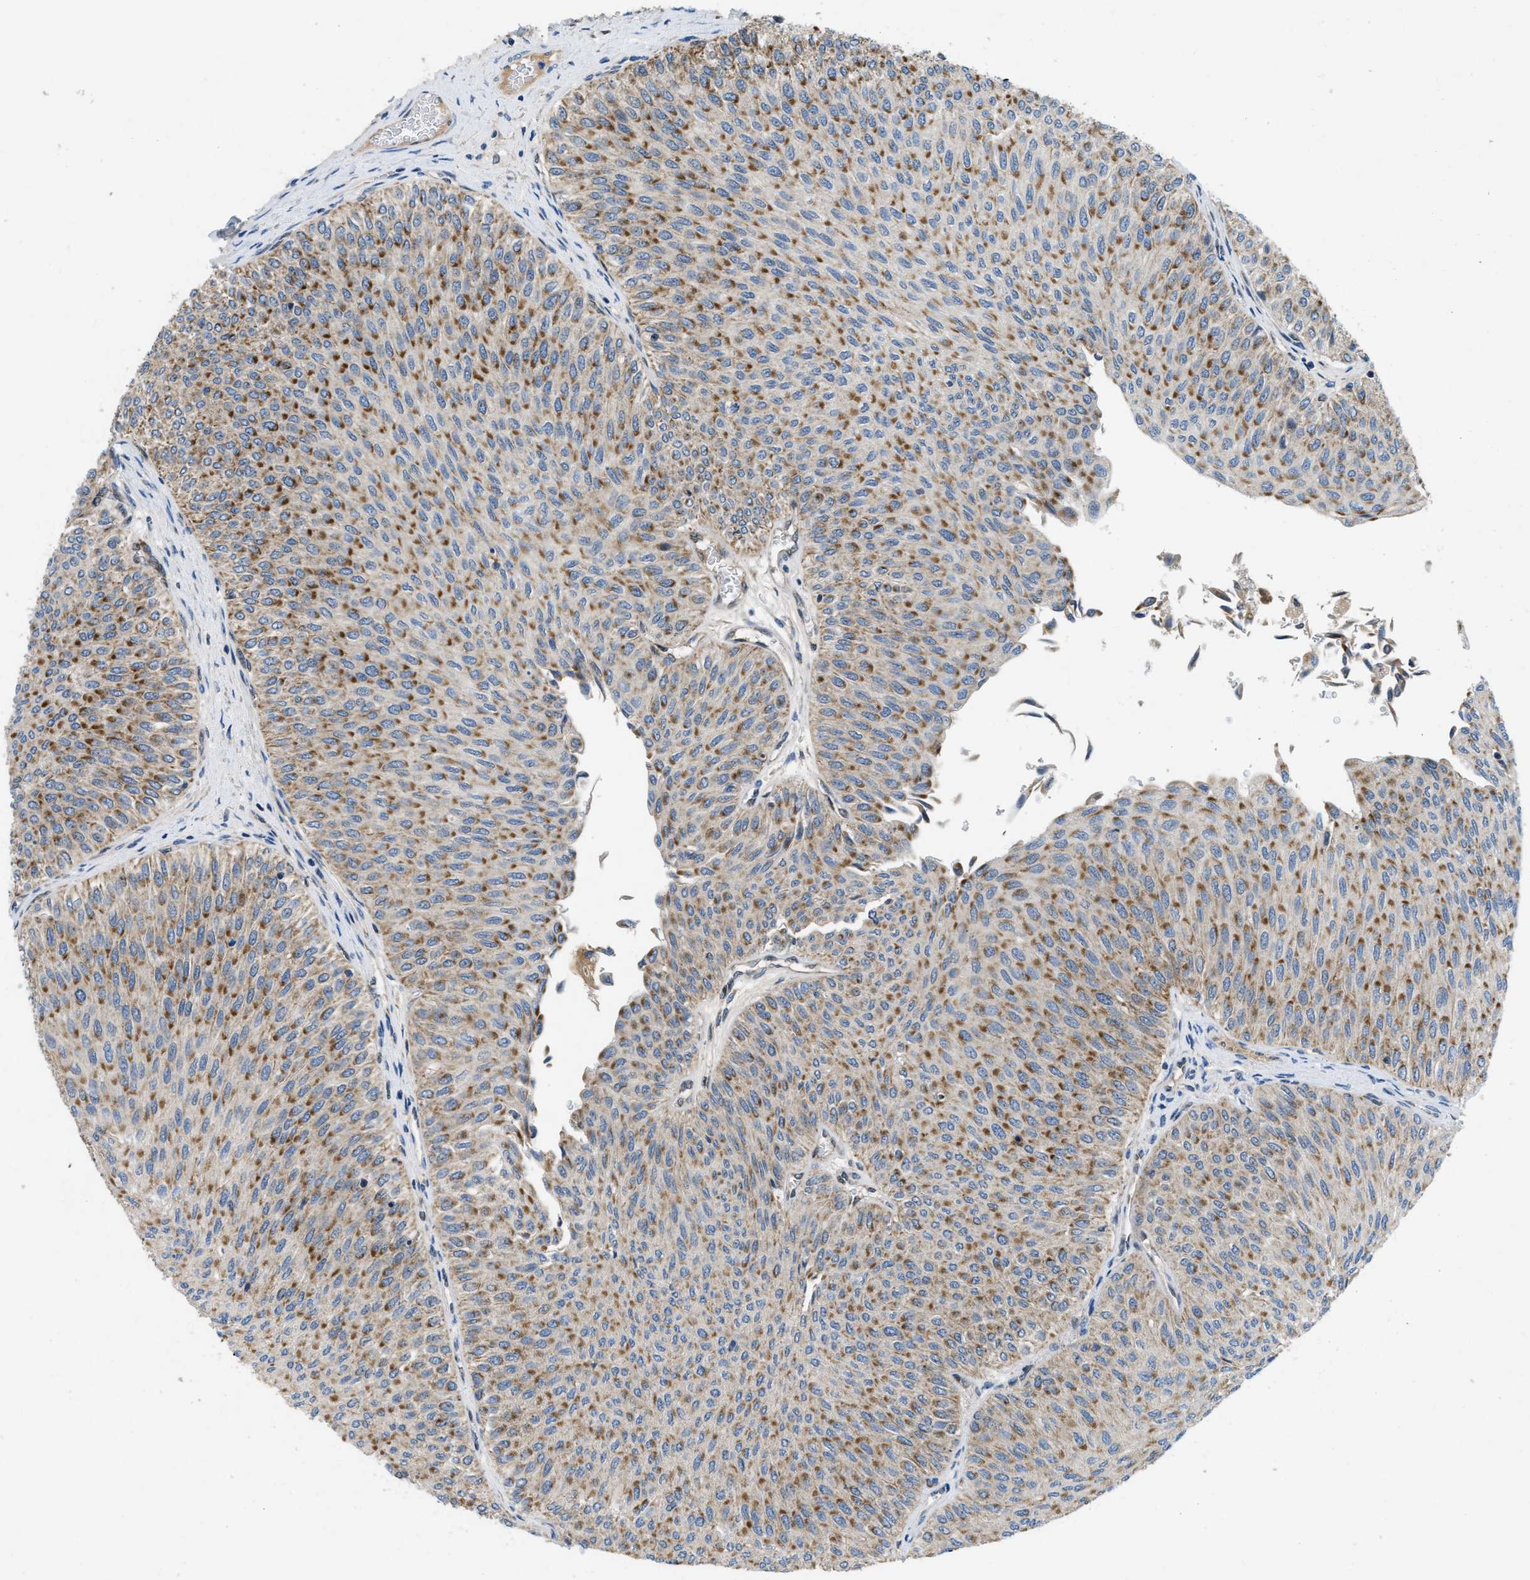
{"staining": {"intensity": "moderate", "quantity": ">75%", "location": "cytoplasmic/membranous"}, "tissue": "urothelial cancer", "cell_type": "Tumor cells", "image_type": "cancer", "snomed": [{"axis": "morphology", "description": "Urothelial carcinoma, Low grade"}, {"axis": "topography", "description": "Urinary bladder"}], "caption": "Protein analysis of low-grade urothelial carcinoma tissue demonstrates moderate cytoplasmic/membranous staining in approximately >75% of tumor cells. Nuclei are stained in blue.", "gene": "PNKD", "patient": {"sex": "male", "age": 78}}